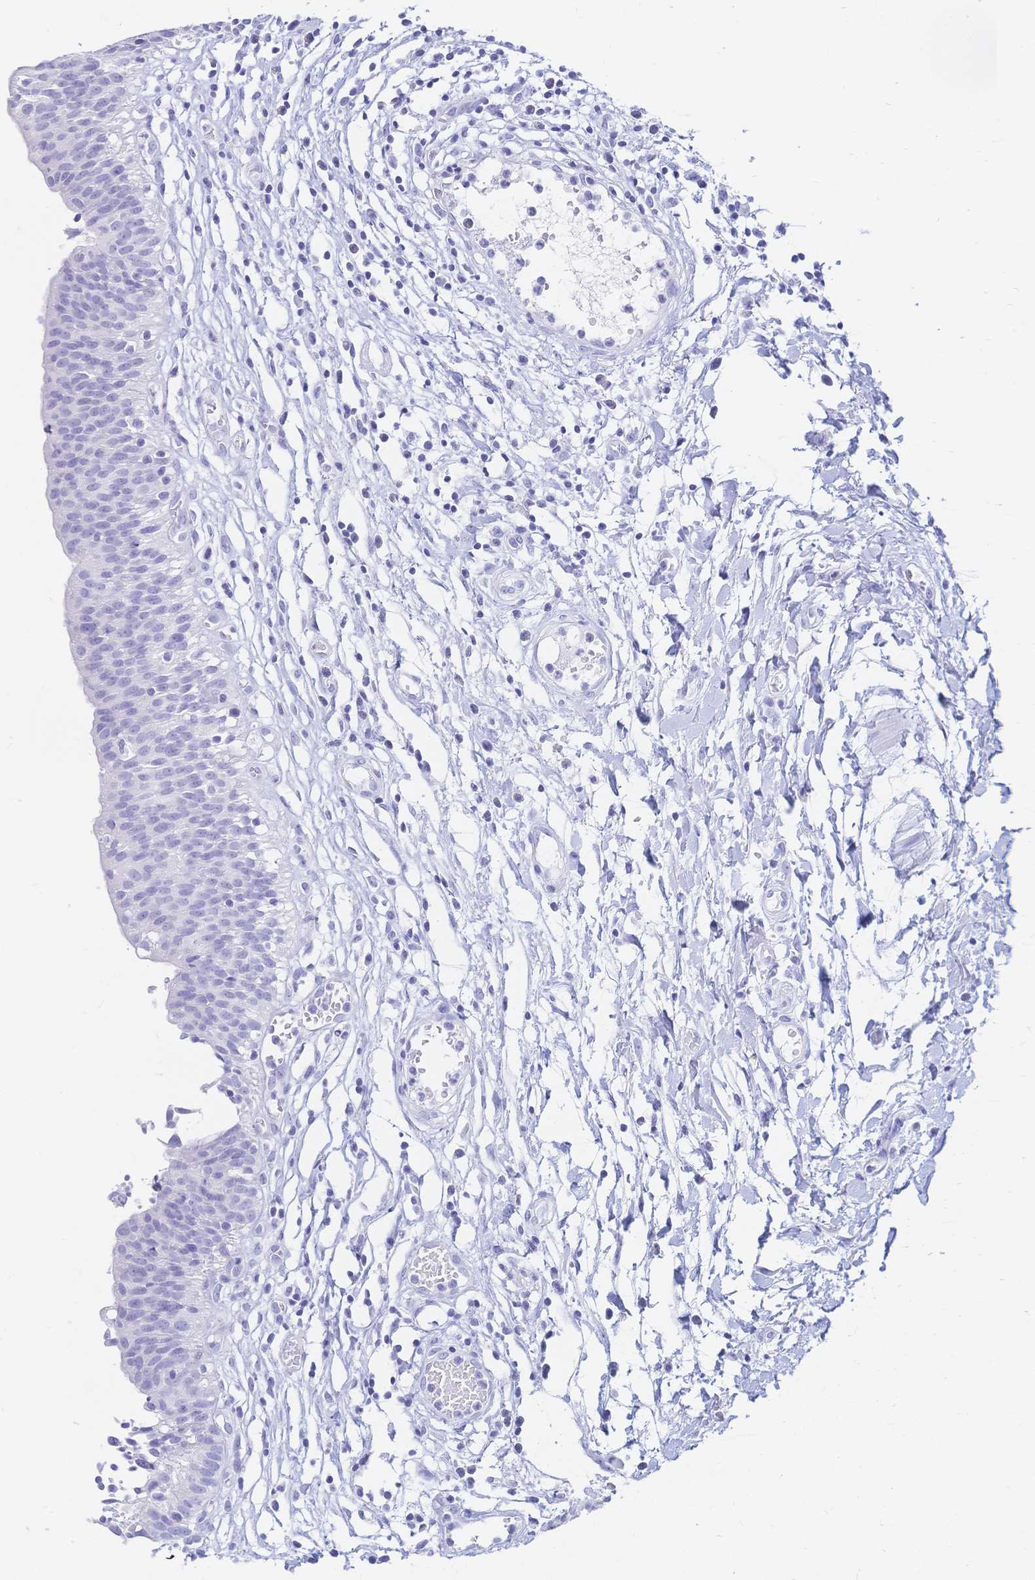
{"staining": {"intensity": "negative", "quantity": "none", "location": "none"}, "tissue": "urinary bladder", "cell_type": "Urothelial cells", "image_type": "normal", "snomed": [{"axis": "morphology", "description": "Normal tissue, NOS"}, {"axis": "topography", "description": "Urinary bladder"}], "caption": "A micrograph of human urinary bladder is negative for staining in urothelial cells. Brightfield microscopy of immunohistochemistry (IHC) stained with DAB (brown) and hematoxylin (blue), captured at high magnification.", "gene": "MEP1B", "patient": {"sex": "male", "age": 64}}